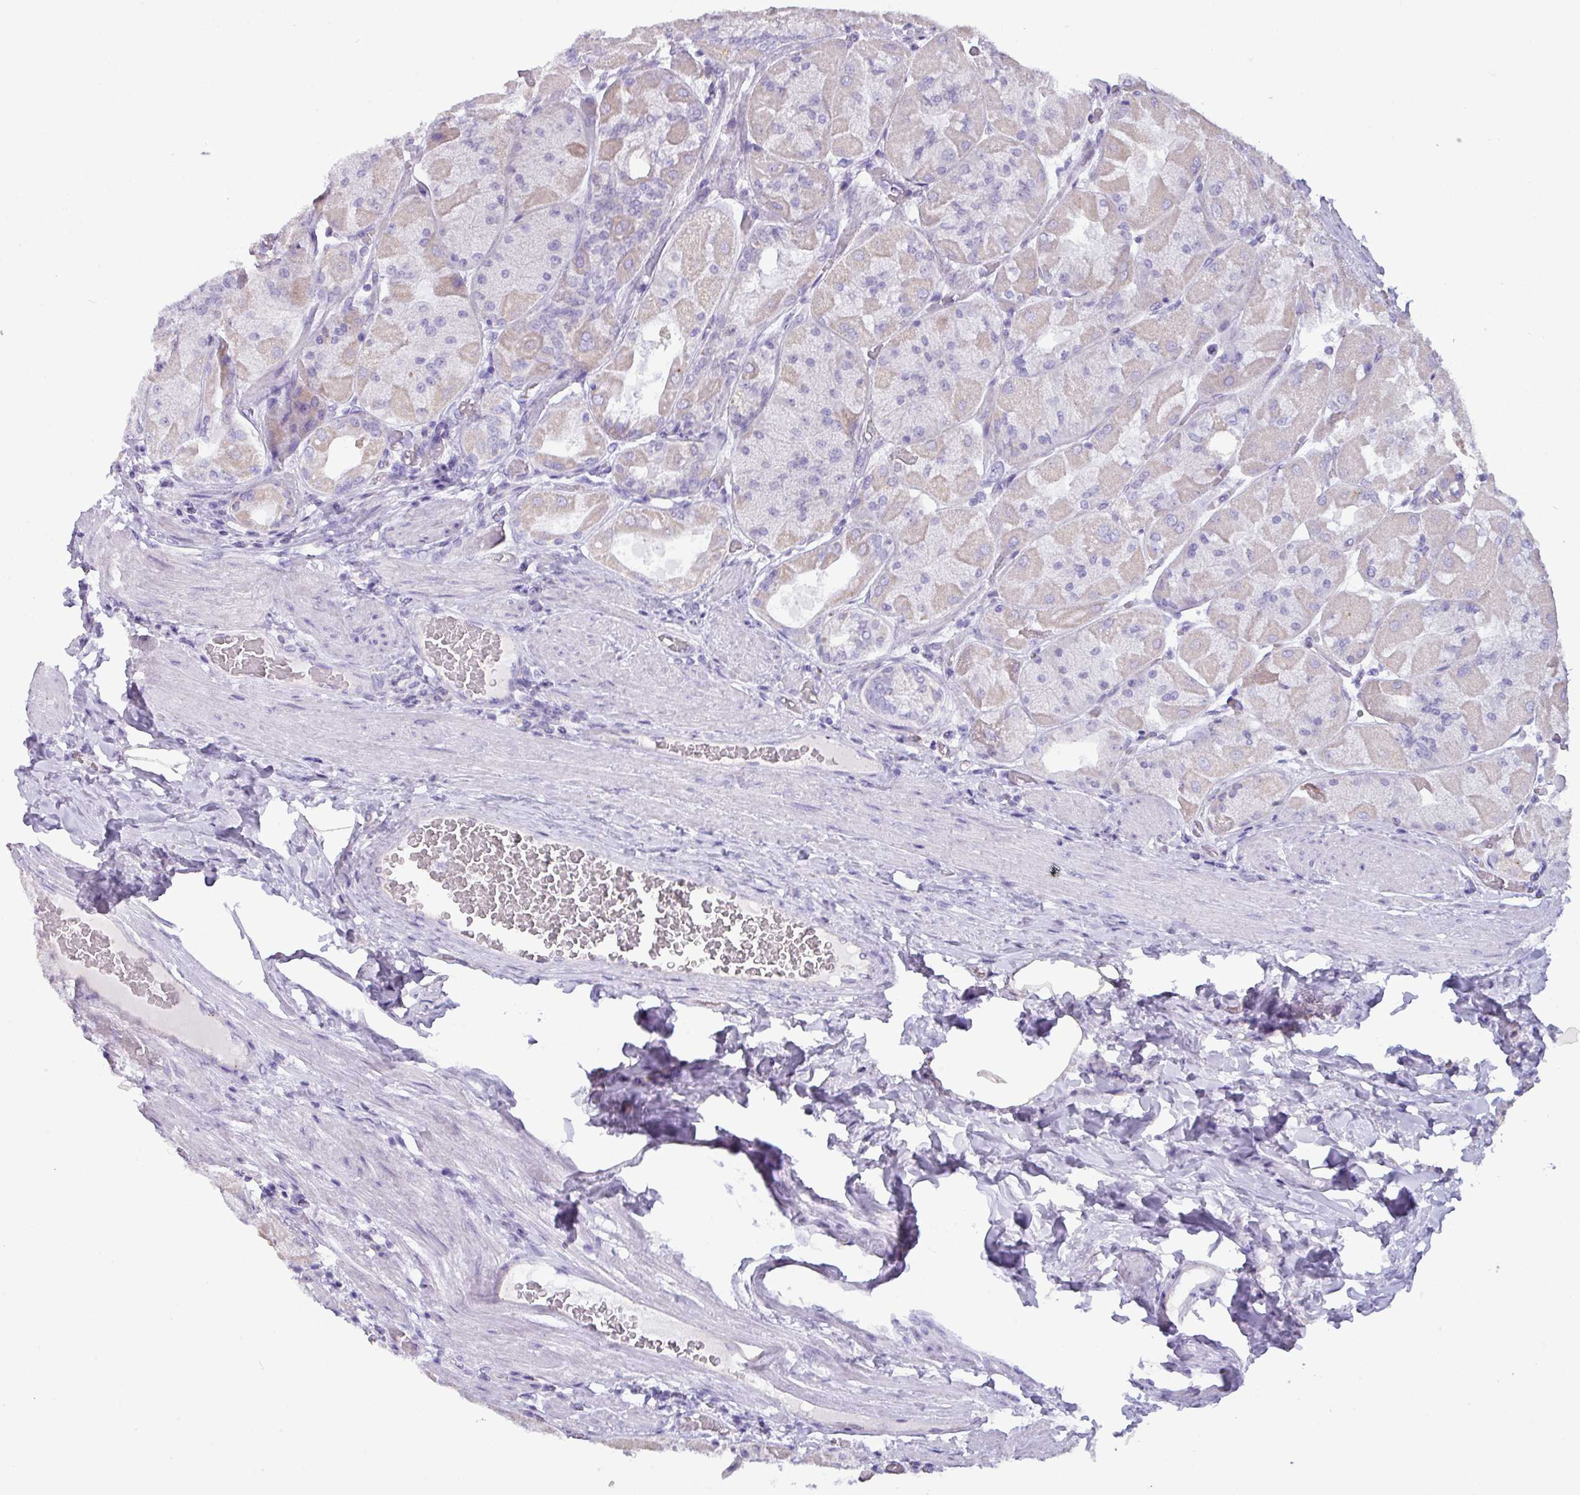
{"staining": {"intensity": "moderate", "quantity": "<25%", "location": "cytoplasmic/membranous"}, "tissue": "stomach", "cell_type": "Glandular cells", "image_type": "normal", "snomed": [{"axis": "morphology", "description": "Normal tissue, NOS"}, {"axis": "topography", "description": "Stomach"}], "caption": "Glandular cells show low levels of moderate cytoplasmic/membranous positivity in approximately <25% of cells in benign stomach.", "gene": "NCCRP1", "patient": {"sex": "female", "age": 61}}